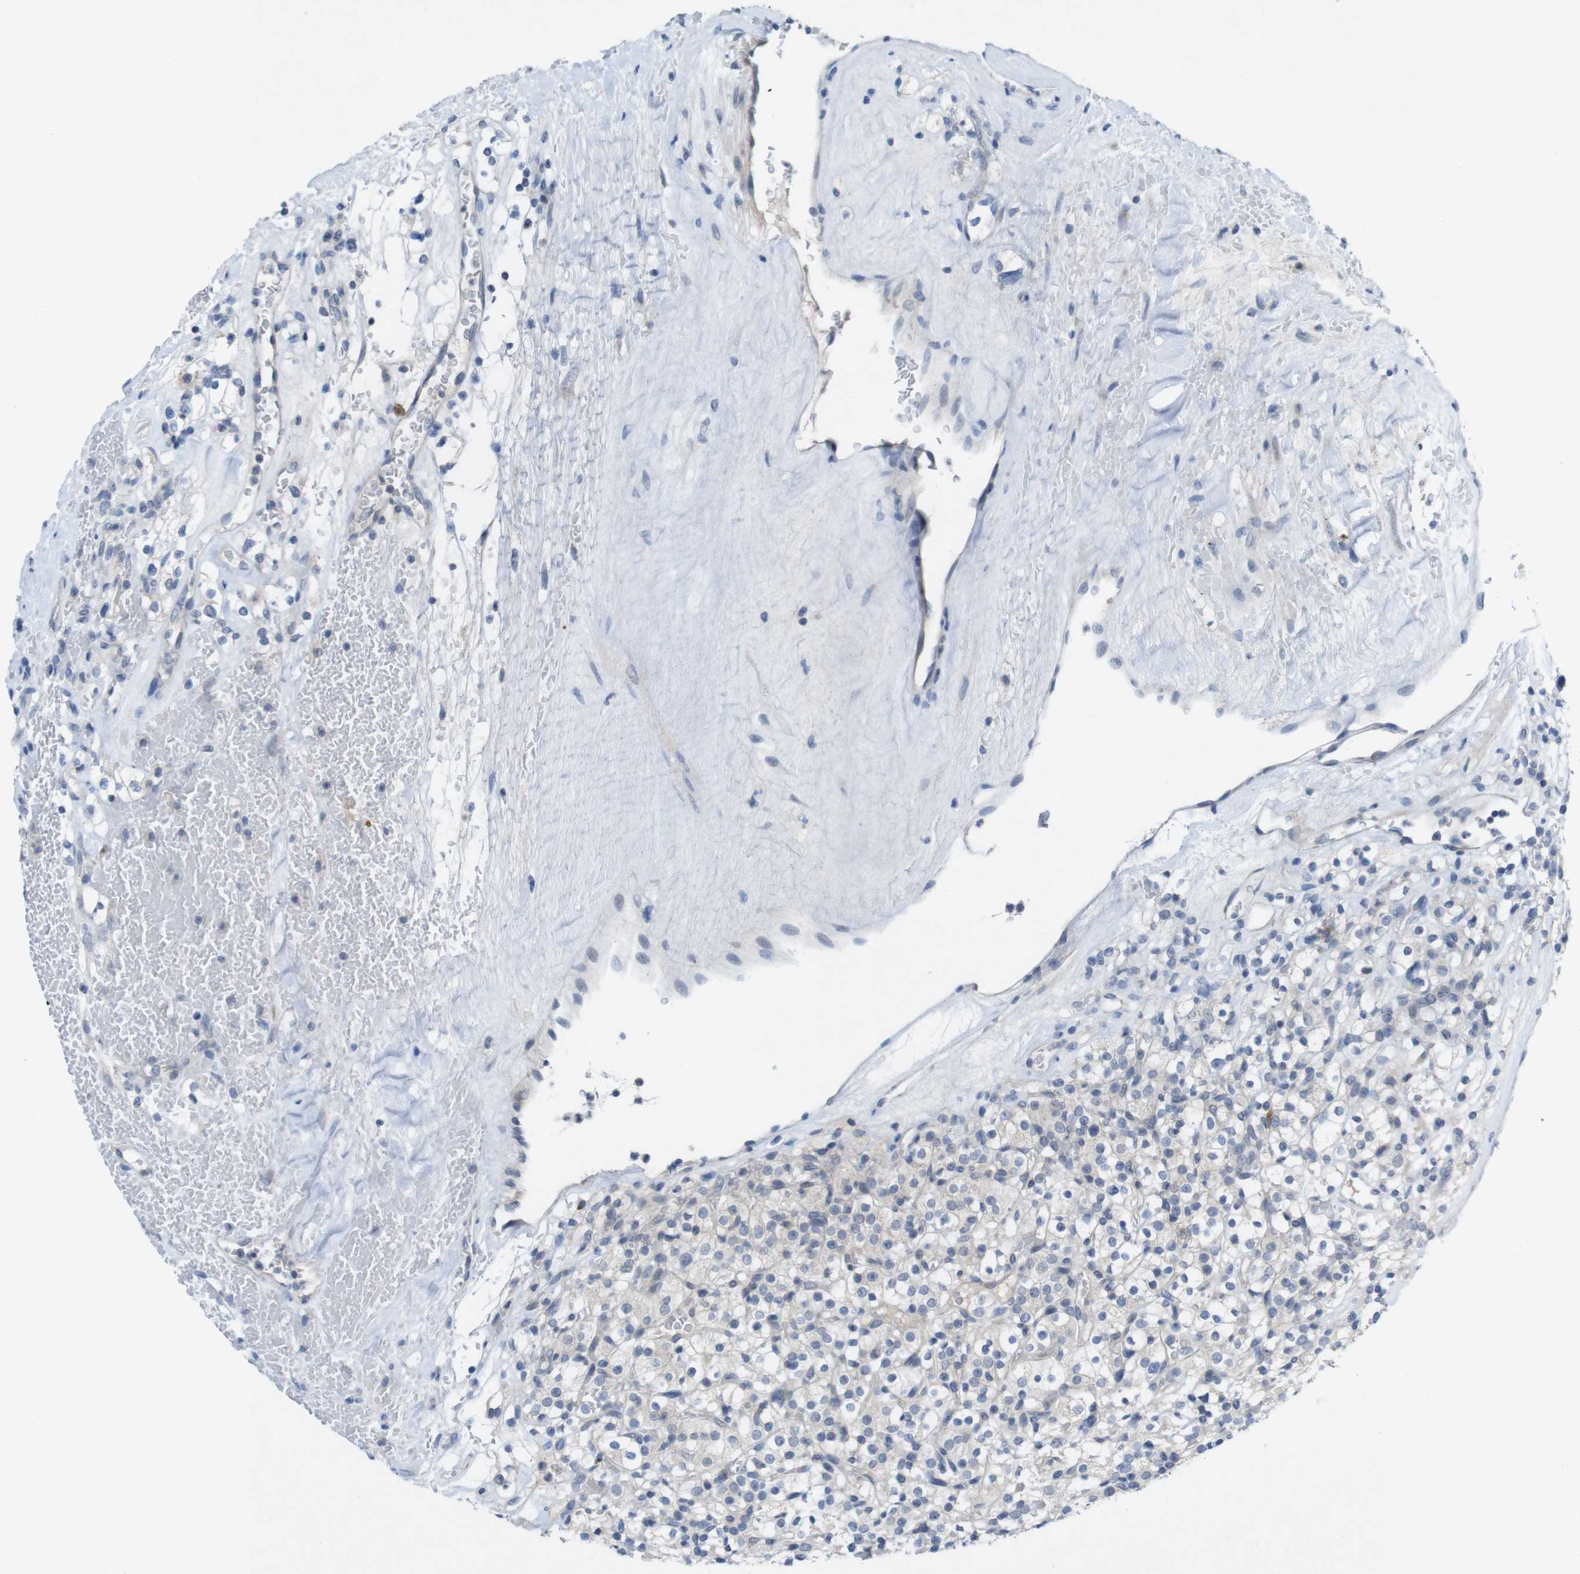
{"staining": {"intensity": "negative", "quantity": "none", "location": "none"}, "tissue": "renal cancer", "cell_type": "Tumor cells", "image_type": "cancer", "snomed": [{"axis": "morphology", "description": "Normal tissue, NOS"}, {"axis": "morphology", "description": "Adenocarcinoma, NOS"}, {"axis": "topography", "description": "Kidney"}], "caption": "This is an IHC photomicrograph of human renal adenocarcinoma. There is no staining in tumor cells.", "gene": "SLAMF7", "patient": {"sex": "female", "age": 72}}